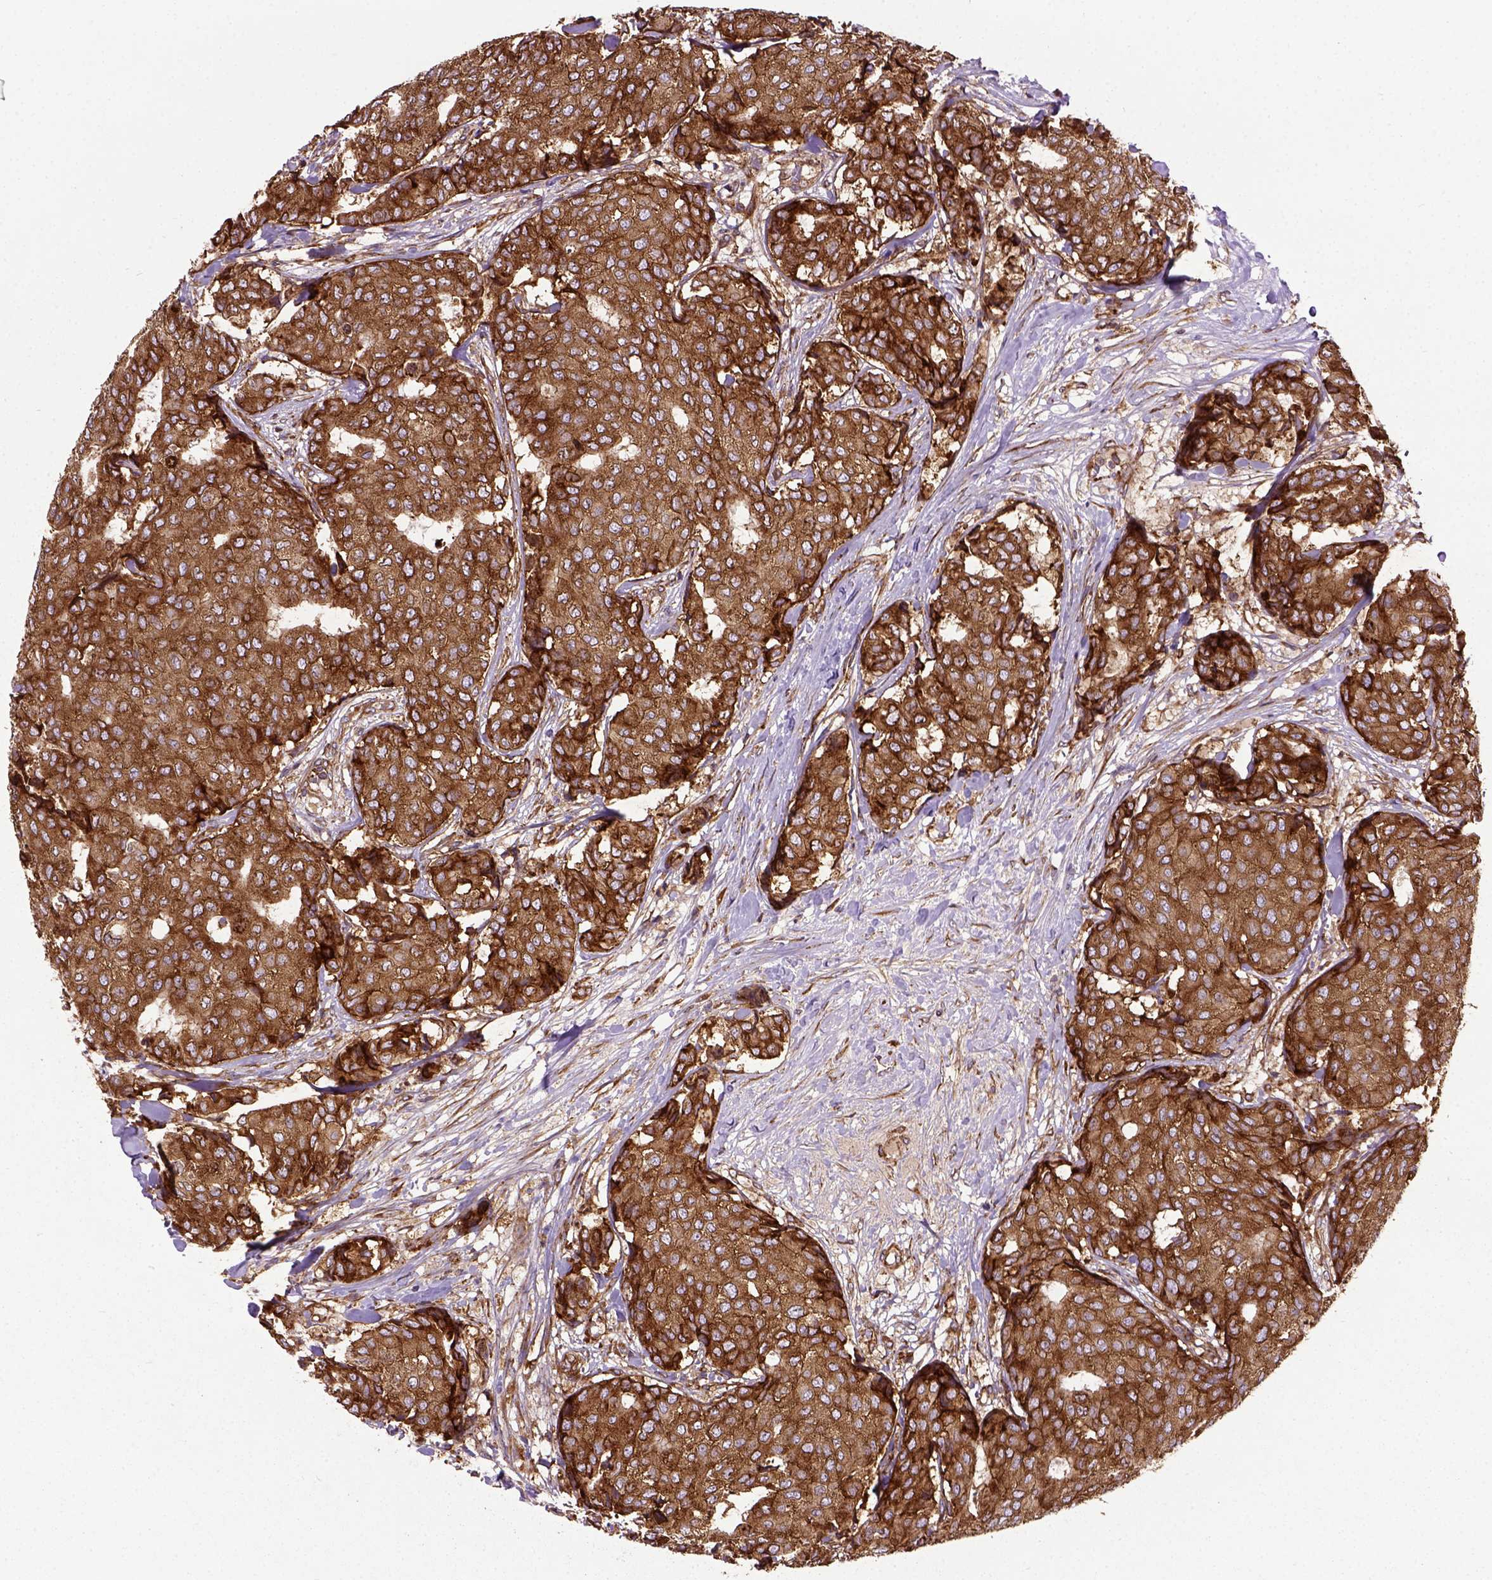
{"staining": {"intensity": "strong", "quantity": ">75%", "location": "cytoplasmic/membranous"}, "tissue": "breast cancer", "cell_type": "Tumor cells", "image_type": "cancer", "snomed": [{"axis": "morphology", "description": "Duct carcinoma"}, {"axis": "topography", "description": "Breast"}], "caption": "This micrograph displays immunohistochemistry staining of human intraductal carcinoma (breast), with high strong cytoplasmic/membranous staining in approximately >75% of tumor cells.", "gene": "CAPRIN1", "patient": {"sex": "female", "age": 75}}